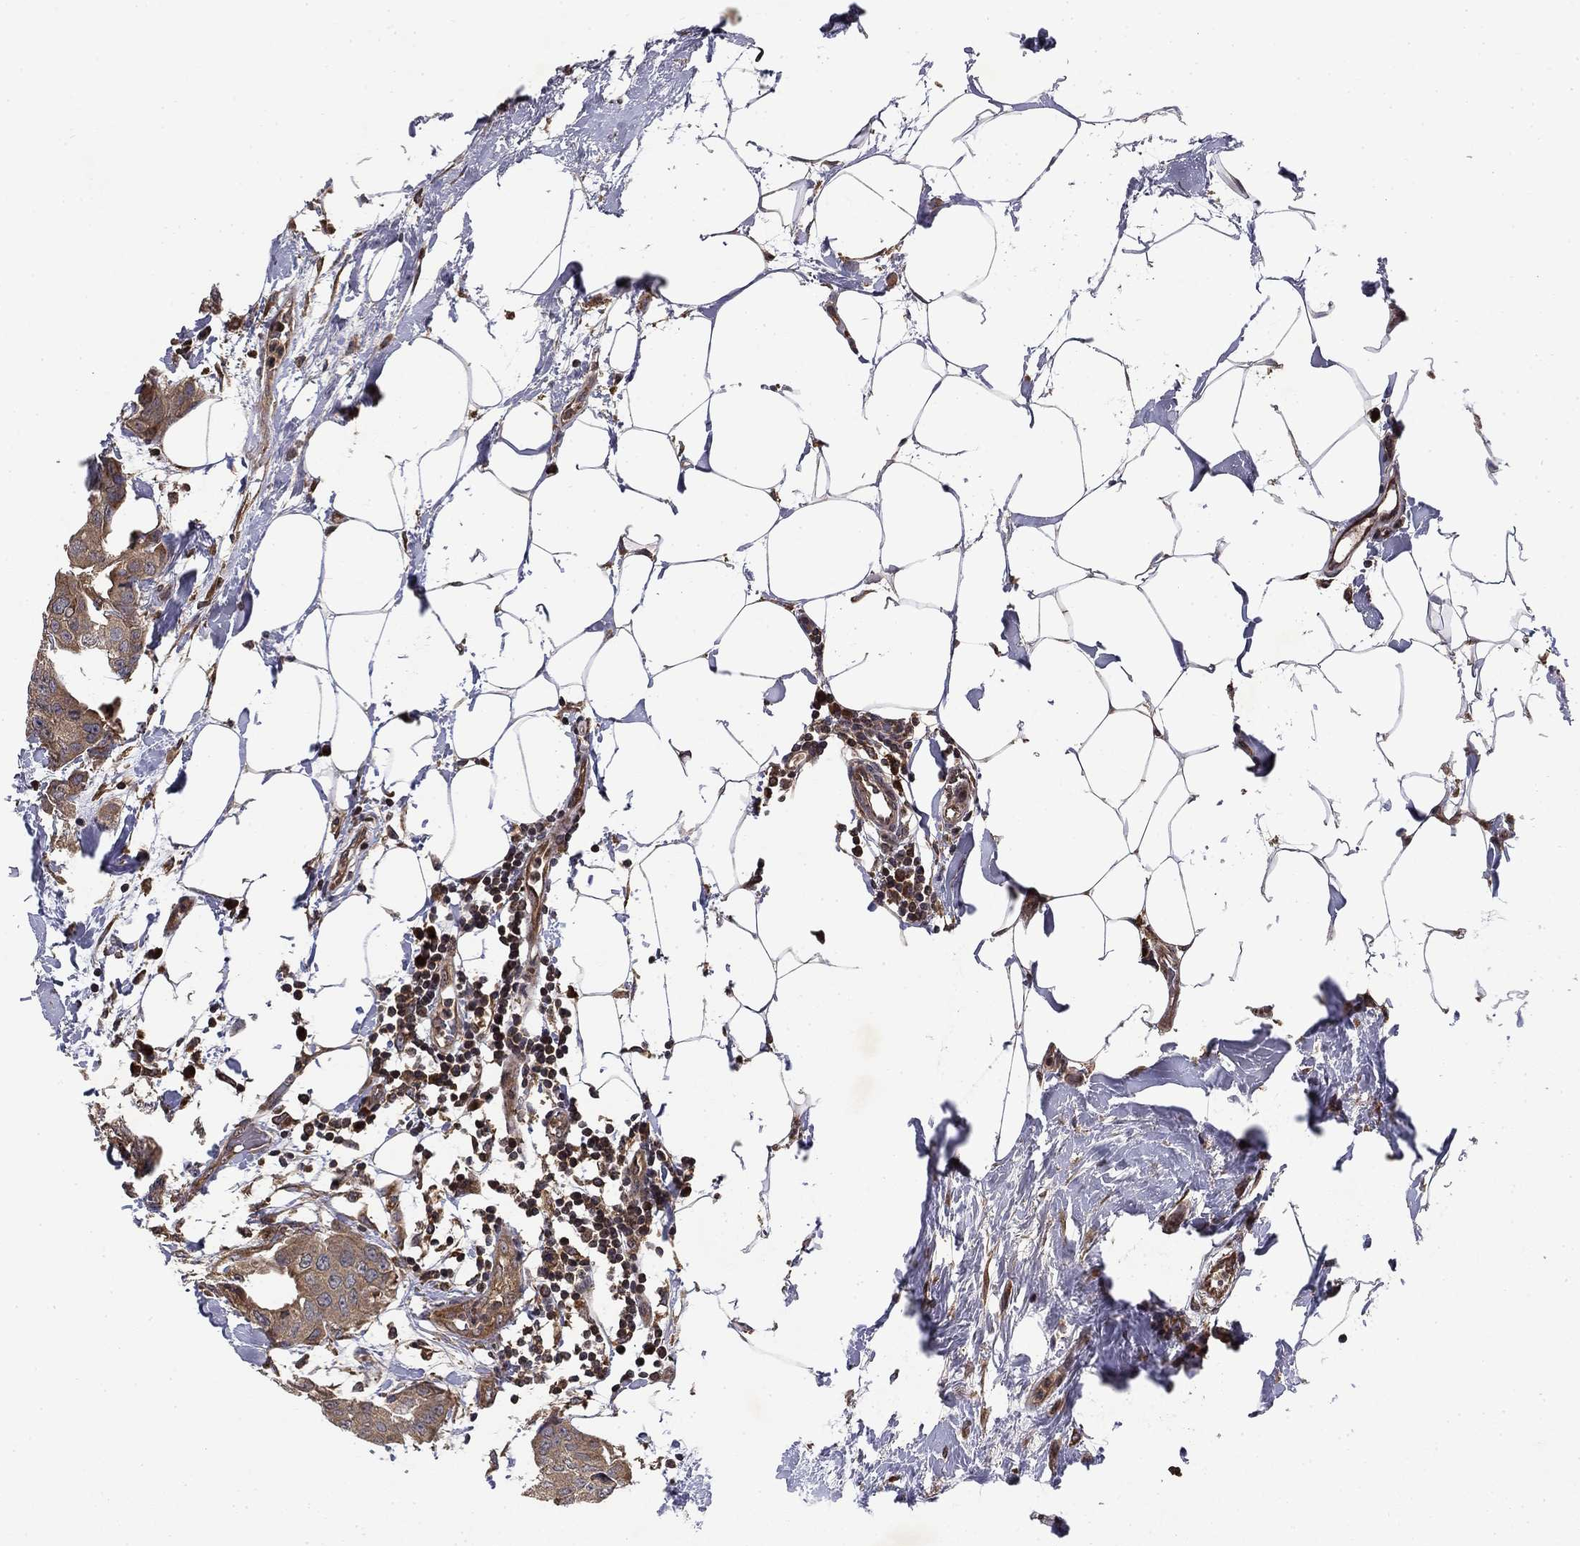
{"staining": {"intensity": "moderate", "quantity": ">75%", "location": "cytoplasmic/membranous"}, "tissue": "breast cancer", "cell_type": "Tumor cells", "image_type": "cancer", "snomed": [{"axis": "morphology", "description": "Normal tissue, NOS"}, {"axis": "morphology", "description": "Duct carcinoma"}, {"axis": "topography", "description": "Breast"}], "caption": "A high-resolution photomicrograph shows IHC staining of breast cancer (infiltrating ductal carcinoma), which shows moderate cytoplasmic/membranous staining in approximately >75% of tumor cells.", "gene": "BABAM2", "patient": {"sex": "female", "age": 40}}